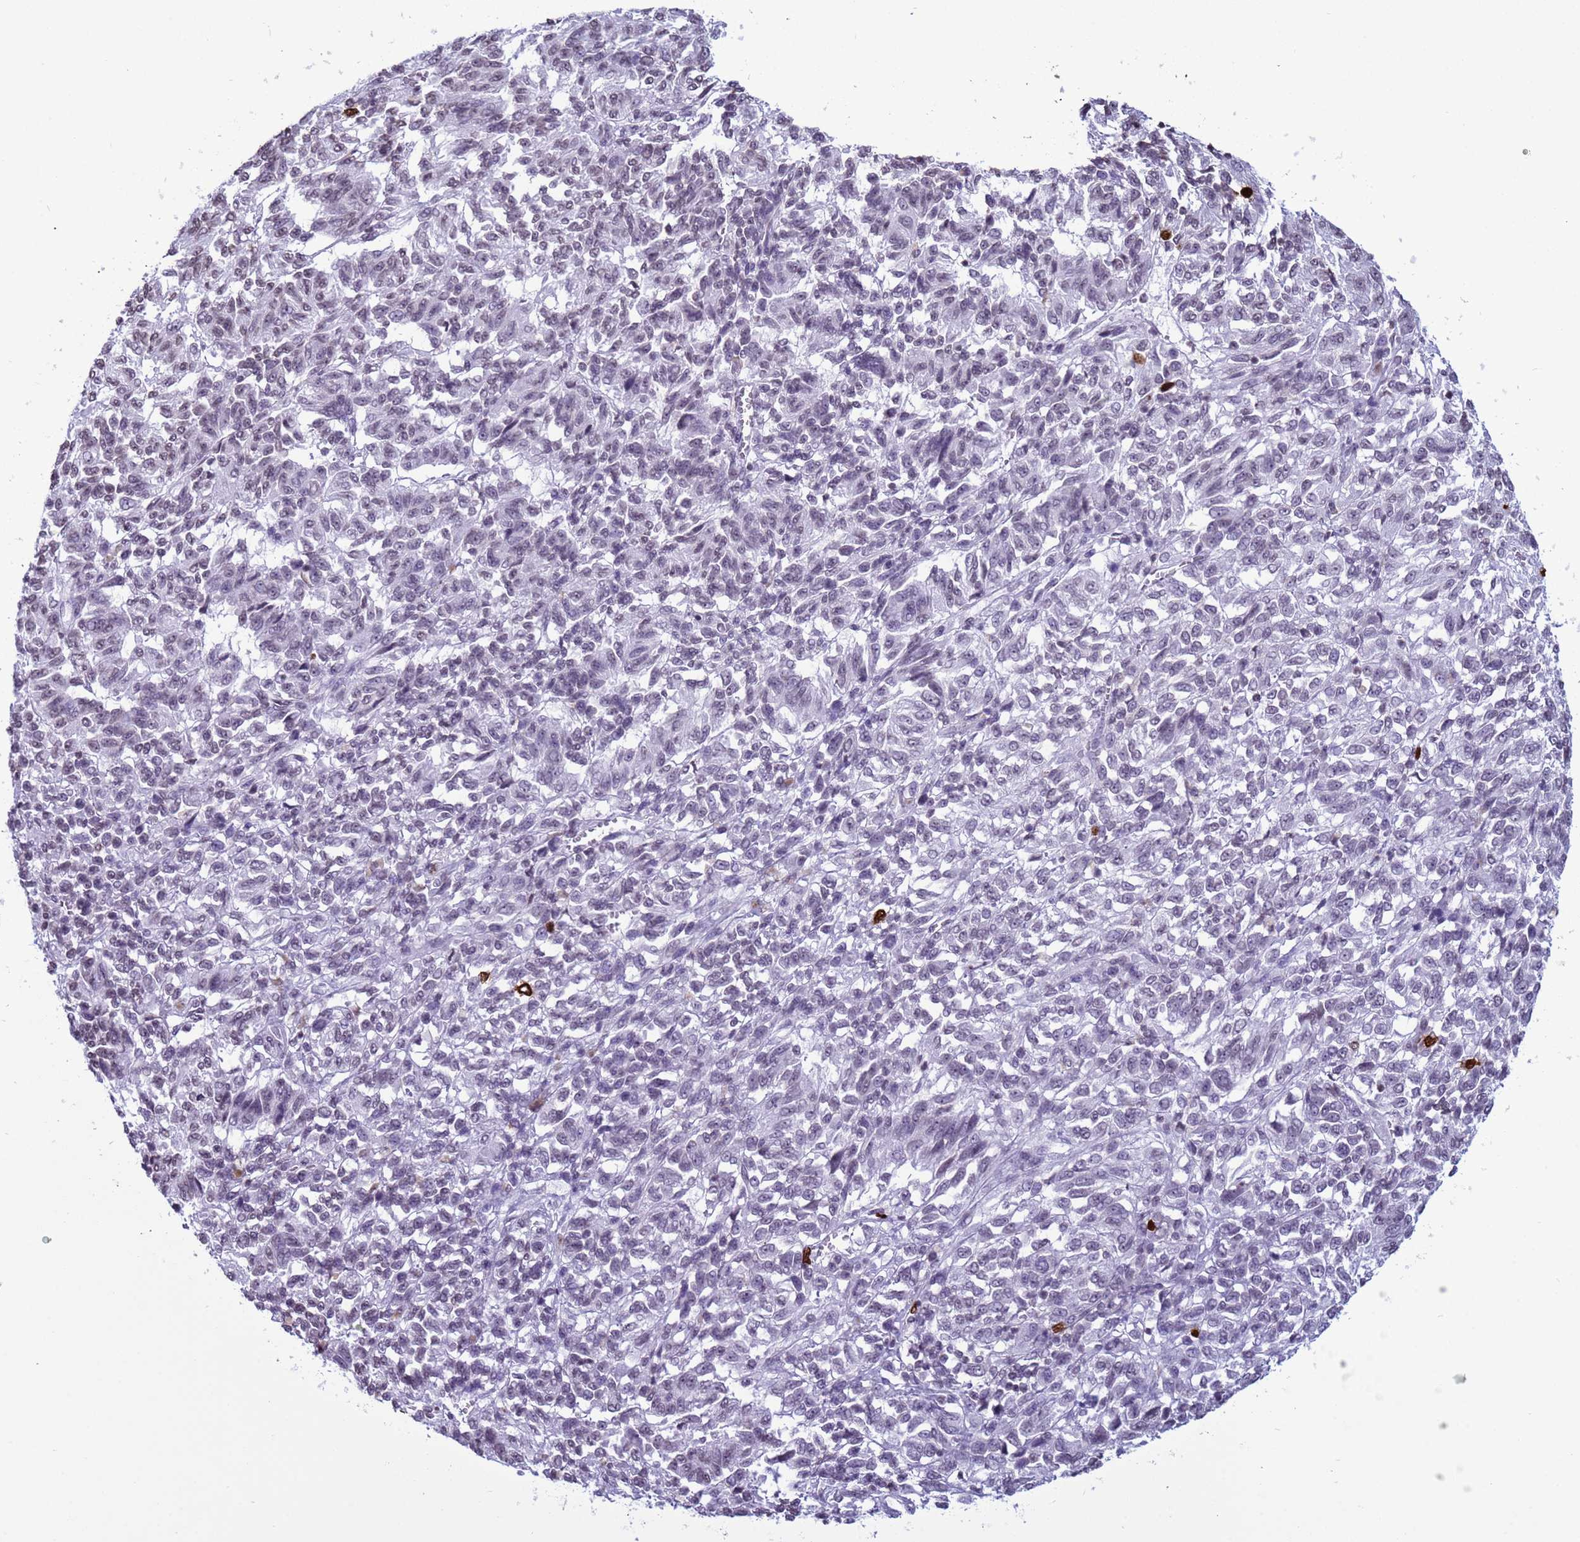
{"staining": {"intensity": "strong", "quantity": "<25%", "location": "nuclear"}, "tissue": "melanoma", "cell_type": "Tumor cells", "image_type": "cancer", "snomed": [{"axis": "morphology", "description": "Malignant melanoma, Metastatic site"}, {"axis": "topography", "description": "Lung"}], "caption": "Melanoma stained with DAB (3,3'-diaminobenzidine) immunohistochemistry (IHC) displays medium levels of strong nuclear expression in about <25% of tumor cells.", "gene": "H4C8", "patient": {"sex": "male", "age": 64}}